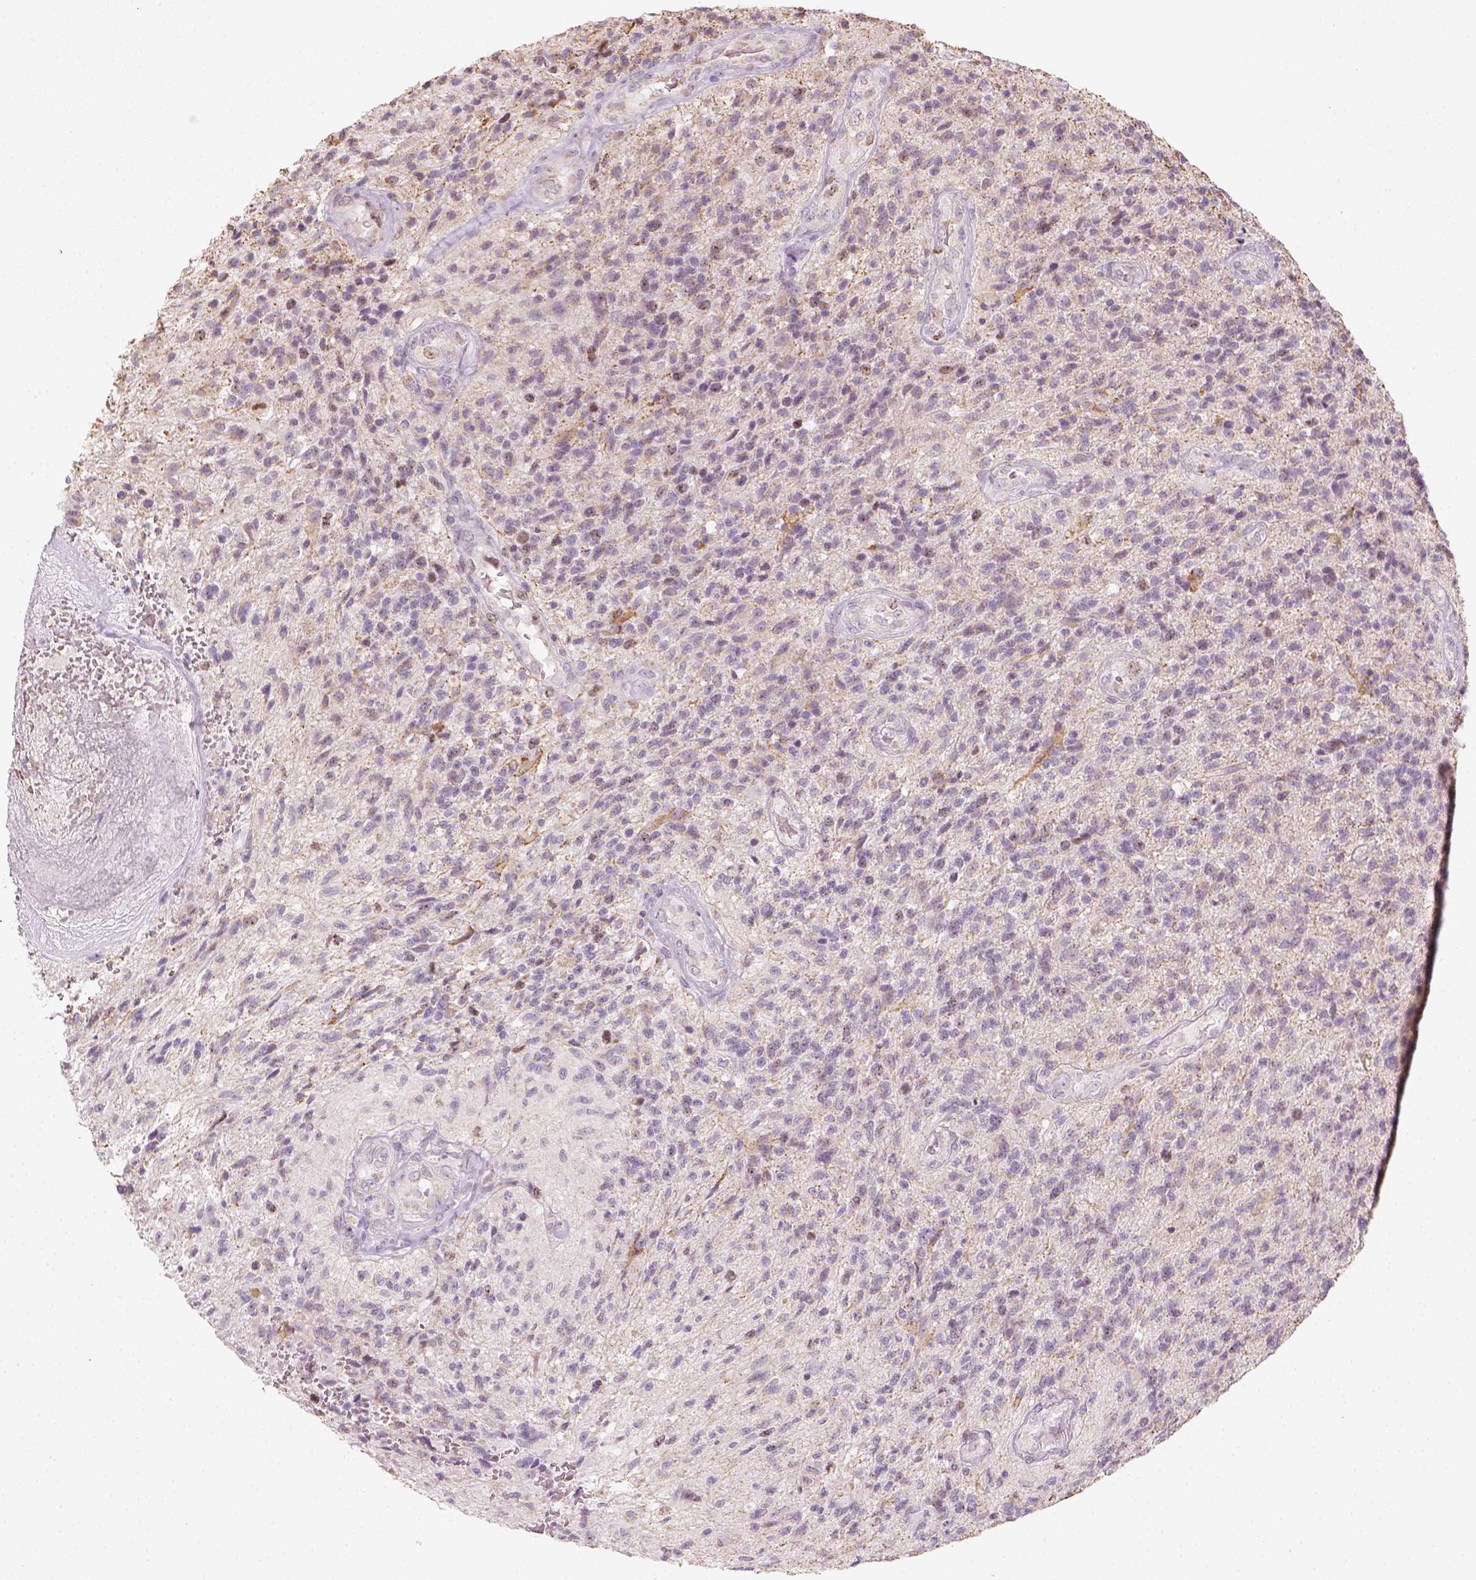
{"staining": {"intensity": "negative", "quantity": "none", "location": "none"}, "tissue": "glioma", "cell_type": "Tumor cells", "image_type": "cancer", "snomed": [{"axis": "morphology", "description": "Glioma, malignant, High grade"}, {"axis": "topography", "description": "Brain"}], "caption": "The immunohistochemistry image has no significant staining in tumor cells of glioma tissue.", "gene": "LCA5", "patient": {"sex": "male", "age": 56}}